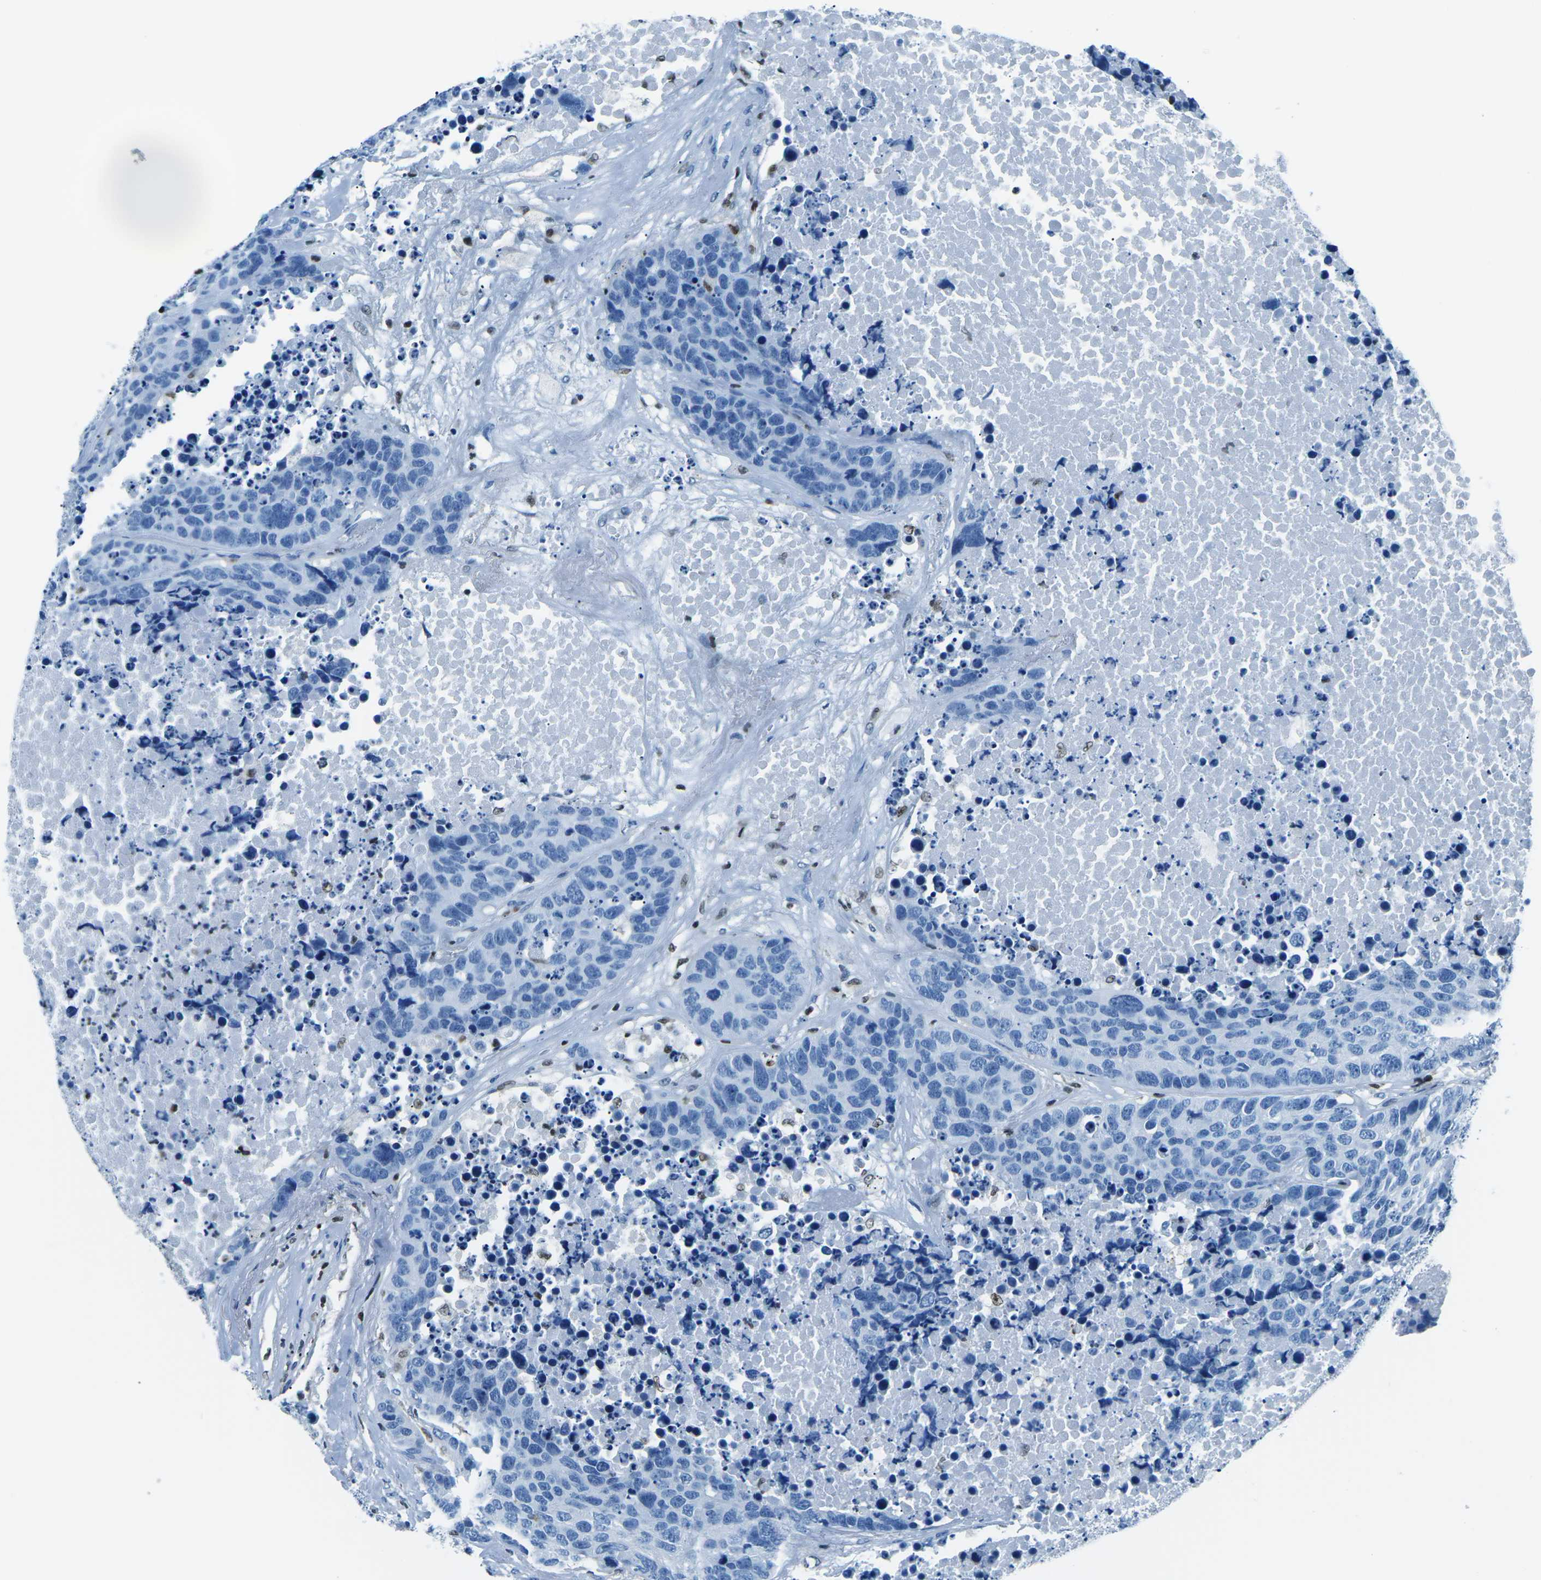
{"staining": {"intensity": "negative", "quantity": "none", "location": "none"}, "tissue": "carcinoid", "cell_type": "Tumor cells", "image_type": "cancer", "snomed": [{"axis": "morphology", "description": "Carcinoid, malignant, NOS"}, {"axis": "topography", "description": "Lung"}], "caption": "DAB (3,3'-diaminobenzidine) immunohistochemical staining of carcinoid reveals no significant positivity in tumor cells.", "gene": "CELF2", "patient": {"sex": "male", "age": 60}}